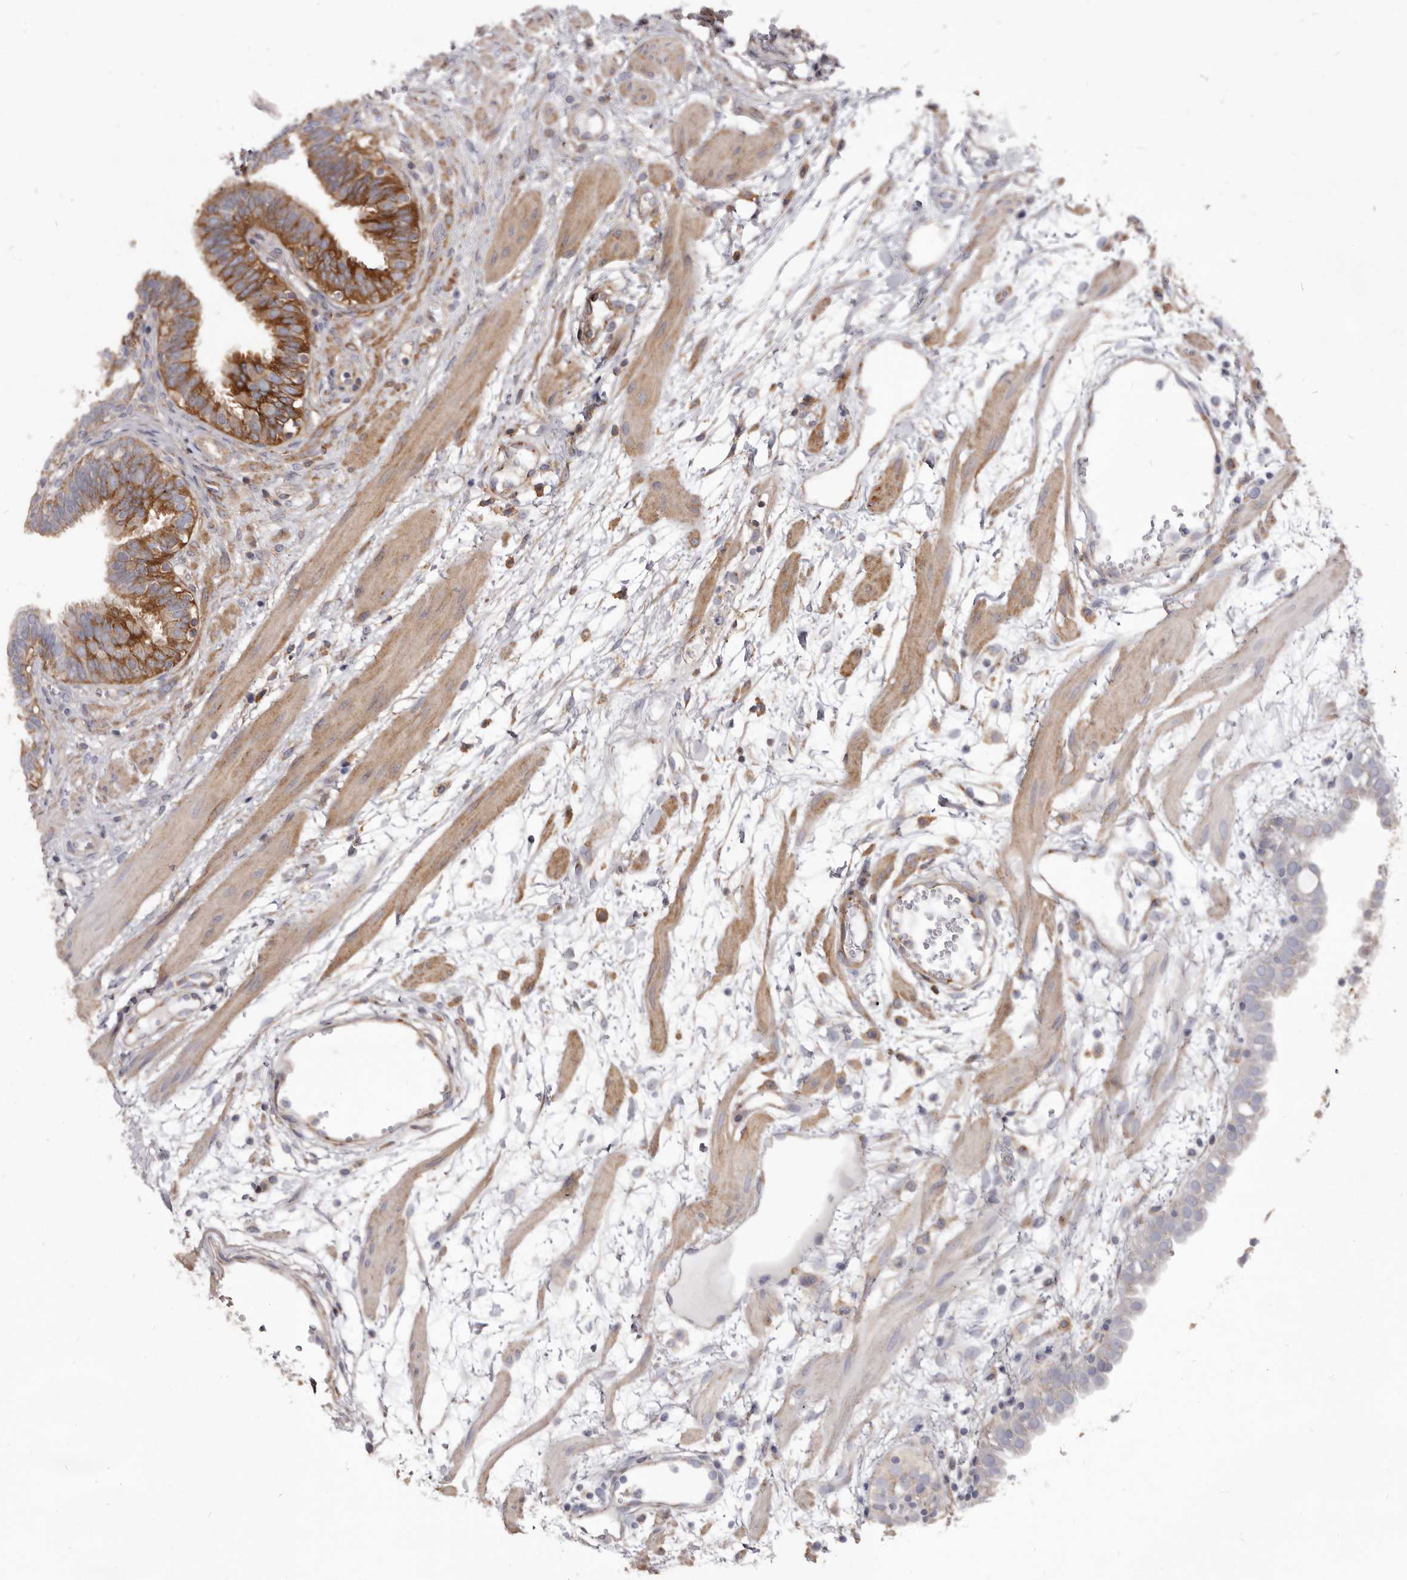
{"staining": {"intensity": "strong", "quantity": ">75%", "location": "cytoplasmic/membranous"}, "tissue": "fallopian tube", "cell_type": "Glandular cells", "image_type": "normal", "snomed": [{"axis": "morphology", "description": "Normal tissue, NOS"}, {"axis": "topography", "description": "Fallopian tube"}, {"axis": "topography", "description": "Placenta"}], "caption": "An immunohistochemistry photomicrograph of benign tissue is shown. Protein staining in brown shows strong cytoplasmic/membranous positivity in fallopian tube within glandular cells.", "gene": "TPD52", "patient": {"sex": "female", "age": 32}}